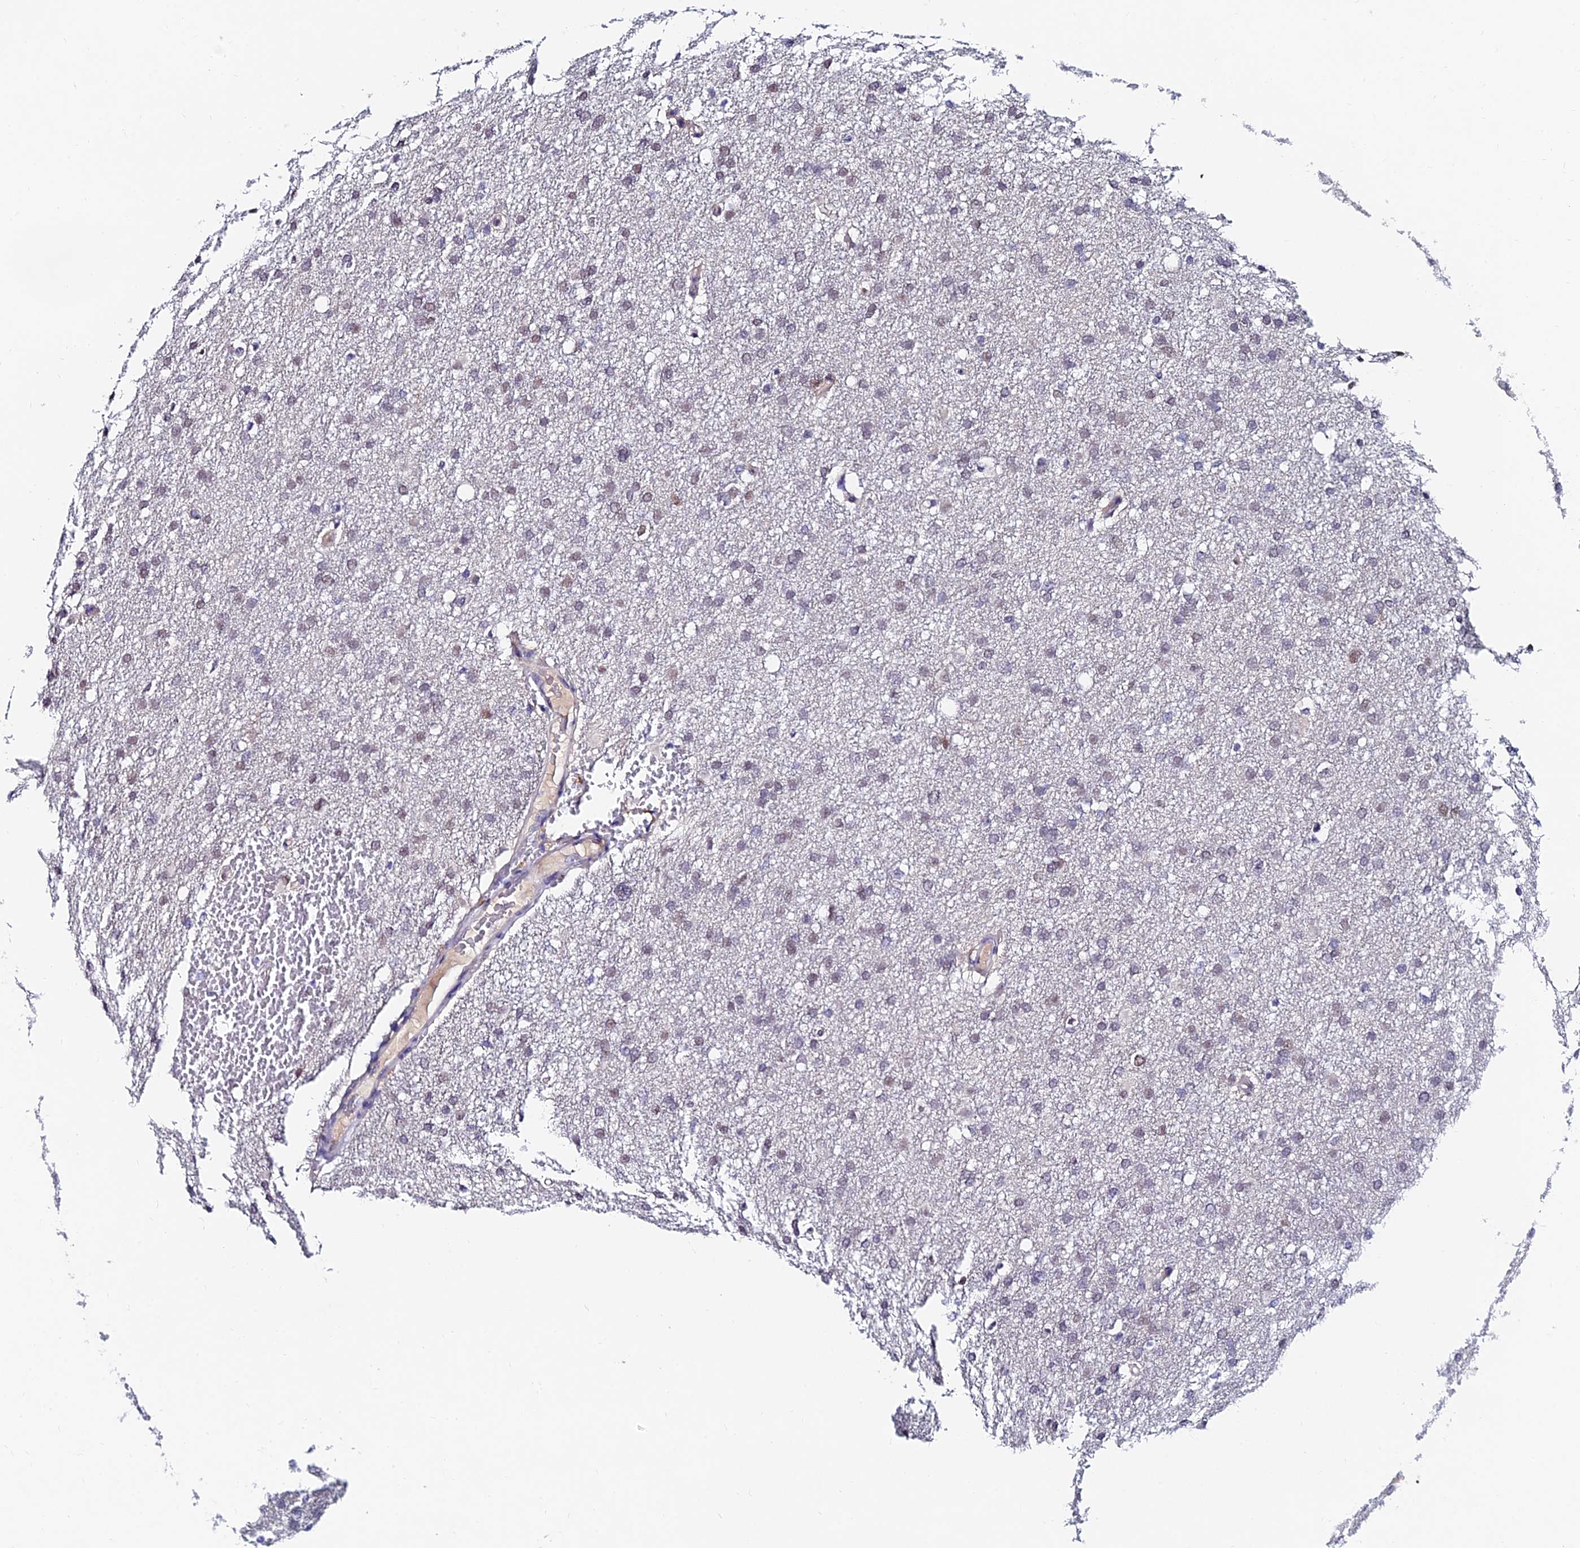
{"staining": {"intensity": "weak", "quantity": "<25%", "location": "nuclear"}, "tissue": "glioma", "cell_type": "Tumor cells", "image_type": "cancer", "snomed": [{"axis": "morphology", "description": "Glioma, malignant, High grade"}, {"axis": "topography", "description": "Cerebral cortex"}], "caption": "High power microscopy micrograph of an immunohistochemistry (IHC) photomicrograph of malignant glioma (high-grade), revealing no significant expression in tumor cells.", "gene": "TRIM24", "patient": {"sex": "female", "age": 36}}